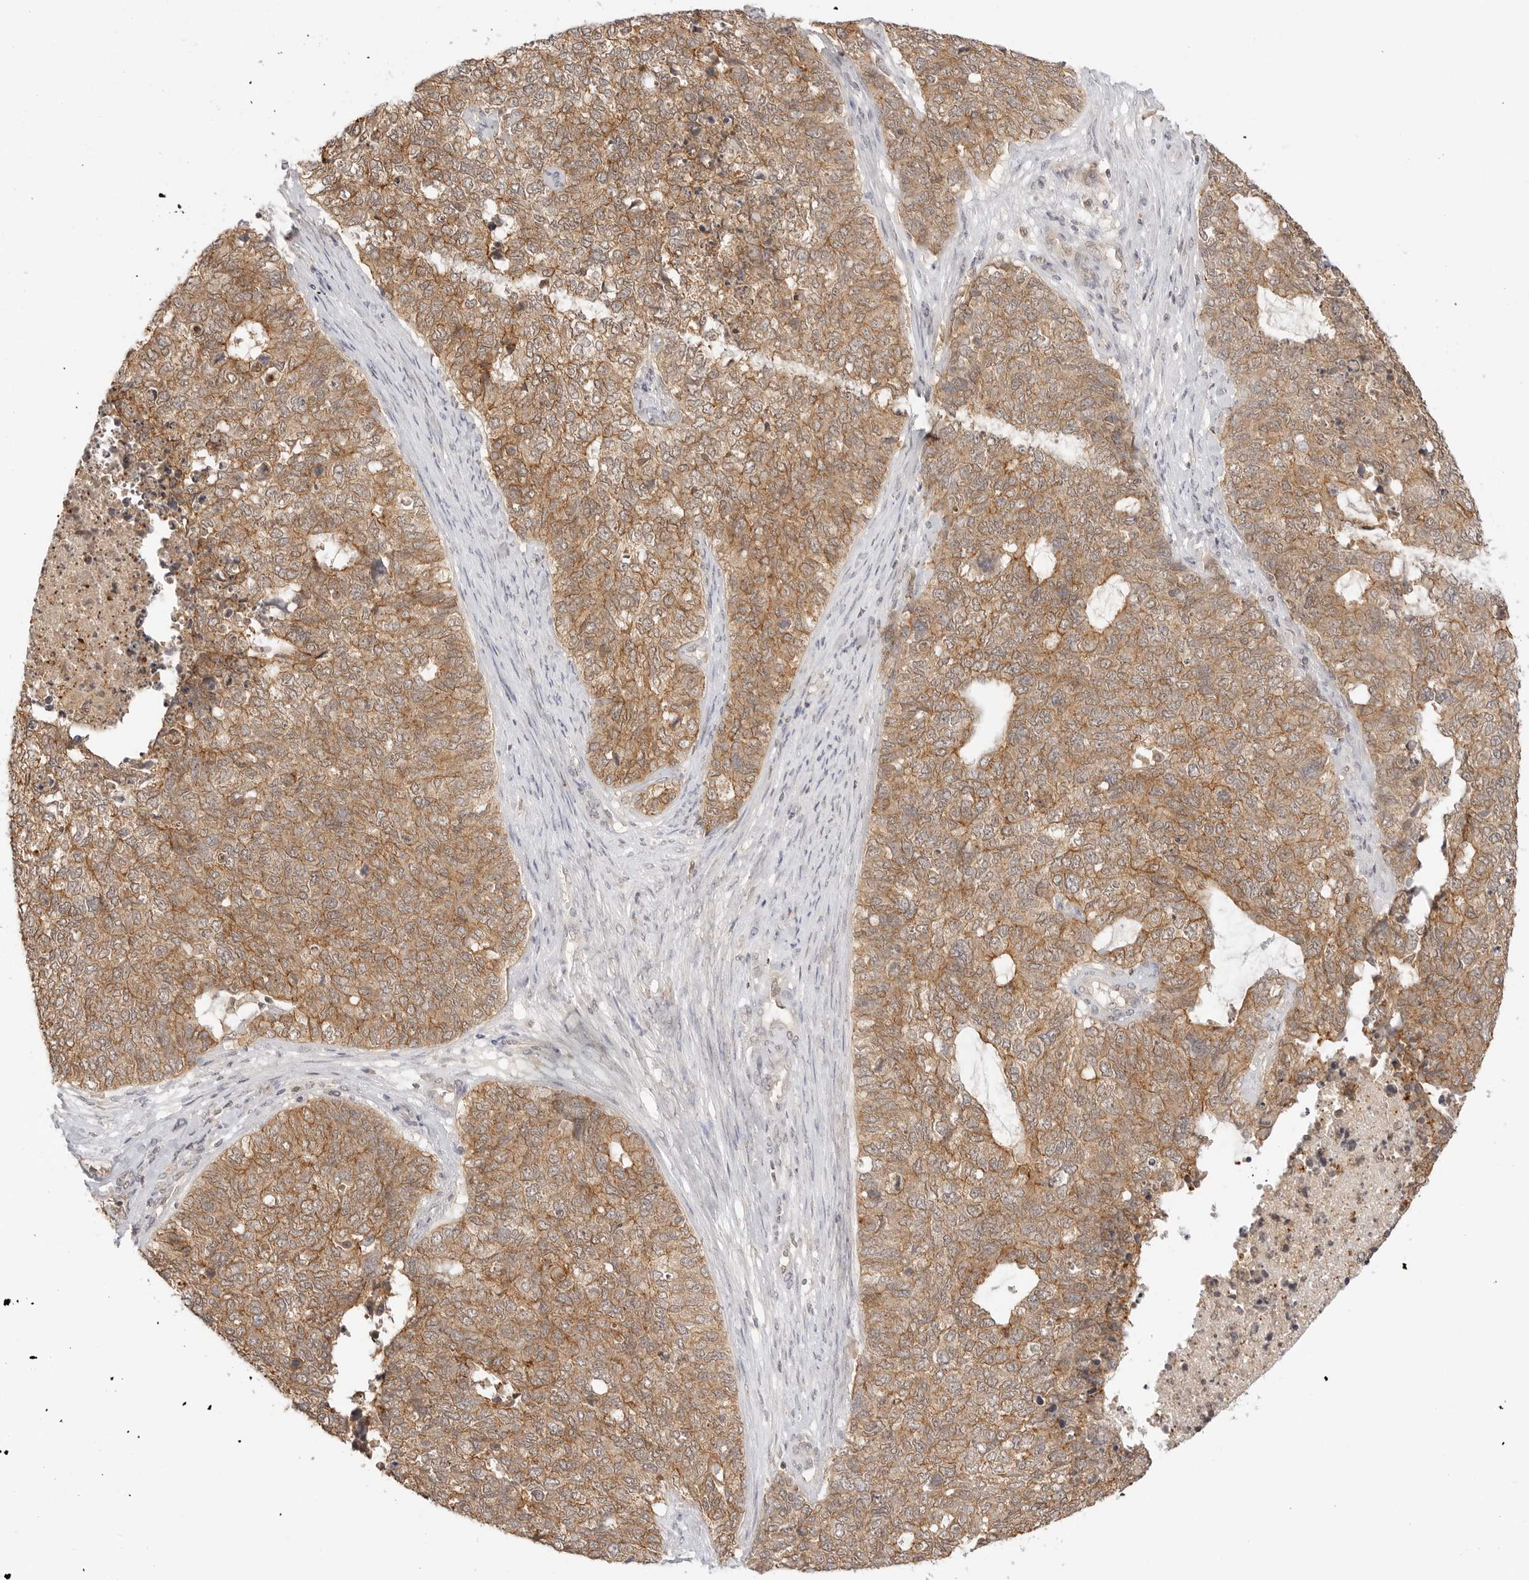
{"staining": {"intensity": "moderate", "quantity": ">75%", "location": "cytoplasmic/membranous"}, "tissue": "cervical cancer", "cell_type": "Tumor cells", "image_type": "cancer", "snomed": [{"axis": "morphology", "description": "Squamous cell carcinoma, NOS"}, {"axis": "topography", "description": "Cervix"}], "caption": "Human cervical cancer stained with a brown dye shows moderate cytoplasmic/membranous positive positivity in approximately >75% of tumor cells.", "gene": "EPHA1", "patient": {"sex": "female", "age": 63}}